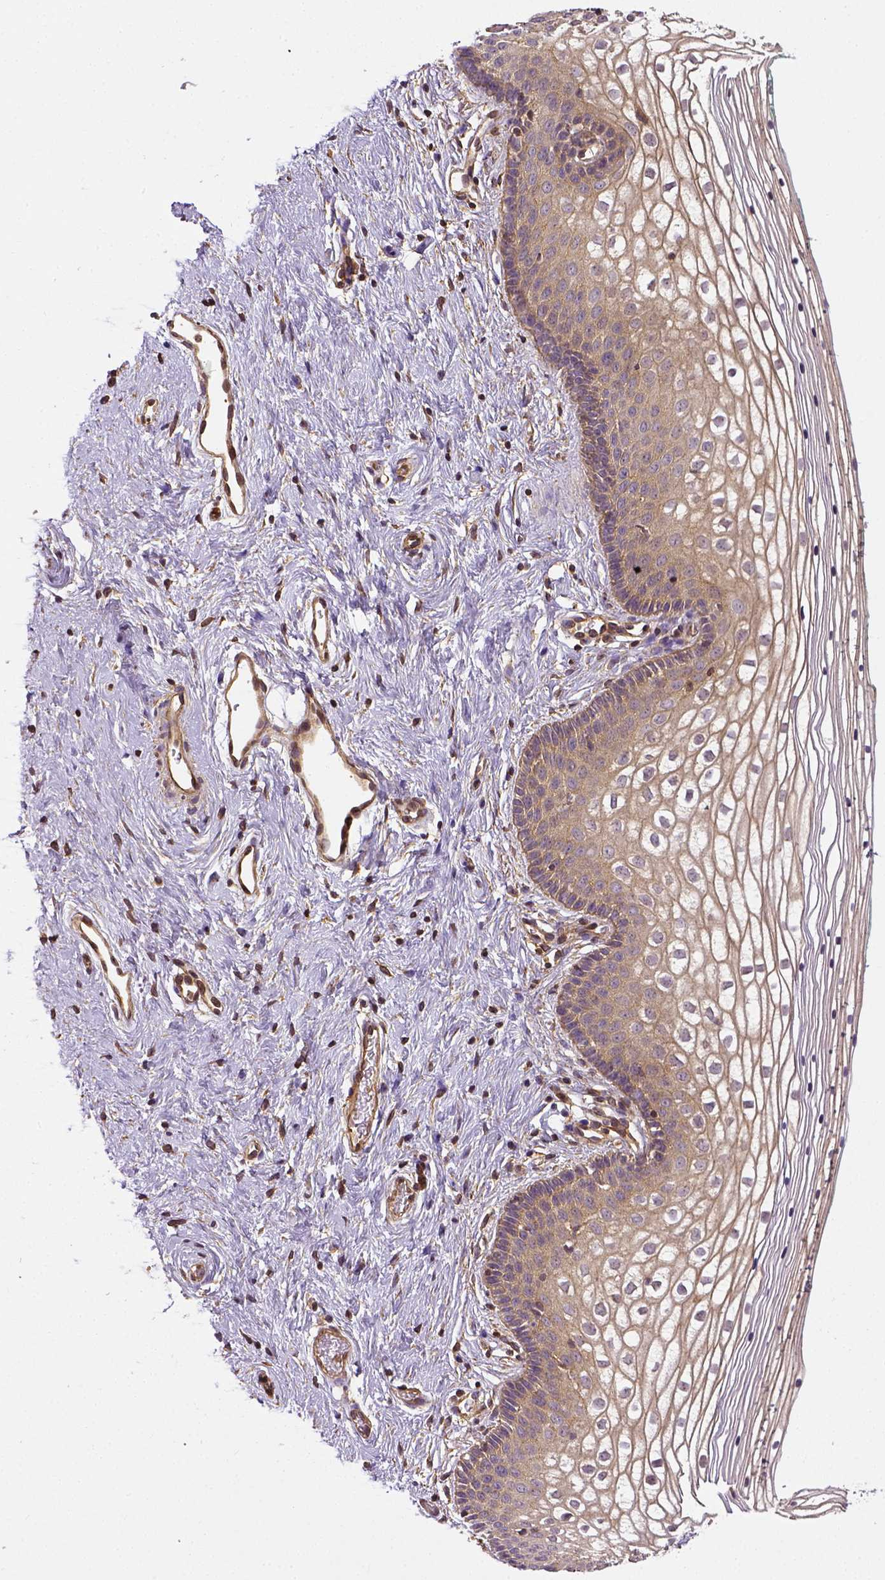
{"staining": {"intensity": "weak", "quantity": "<25%", "location": "cytoplasmic/membranous"}, "tissue": "vagina", "cell_type": "Squamous epithelial cells", "image_type": "normal", "snomed": [{"axis": "morphology", "description": "Normal tissue, NOS"}, {"axis": "topography", "description": "Vagina"}], "caption": "This histopathology image is of benign vagina stained with IHC to label a protein in brown with the nuclei are counter-stained blue. There is no staining in squamous epithelial cells.", "gene": "MATK", "patient": {"sex": "female", "age": 36}}